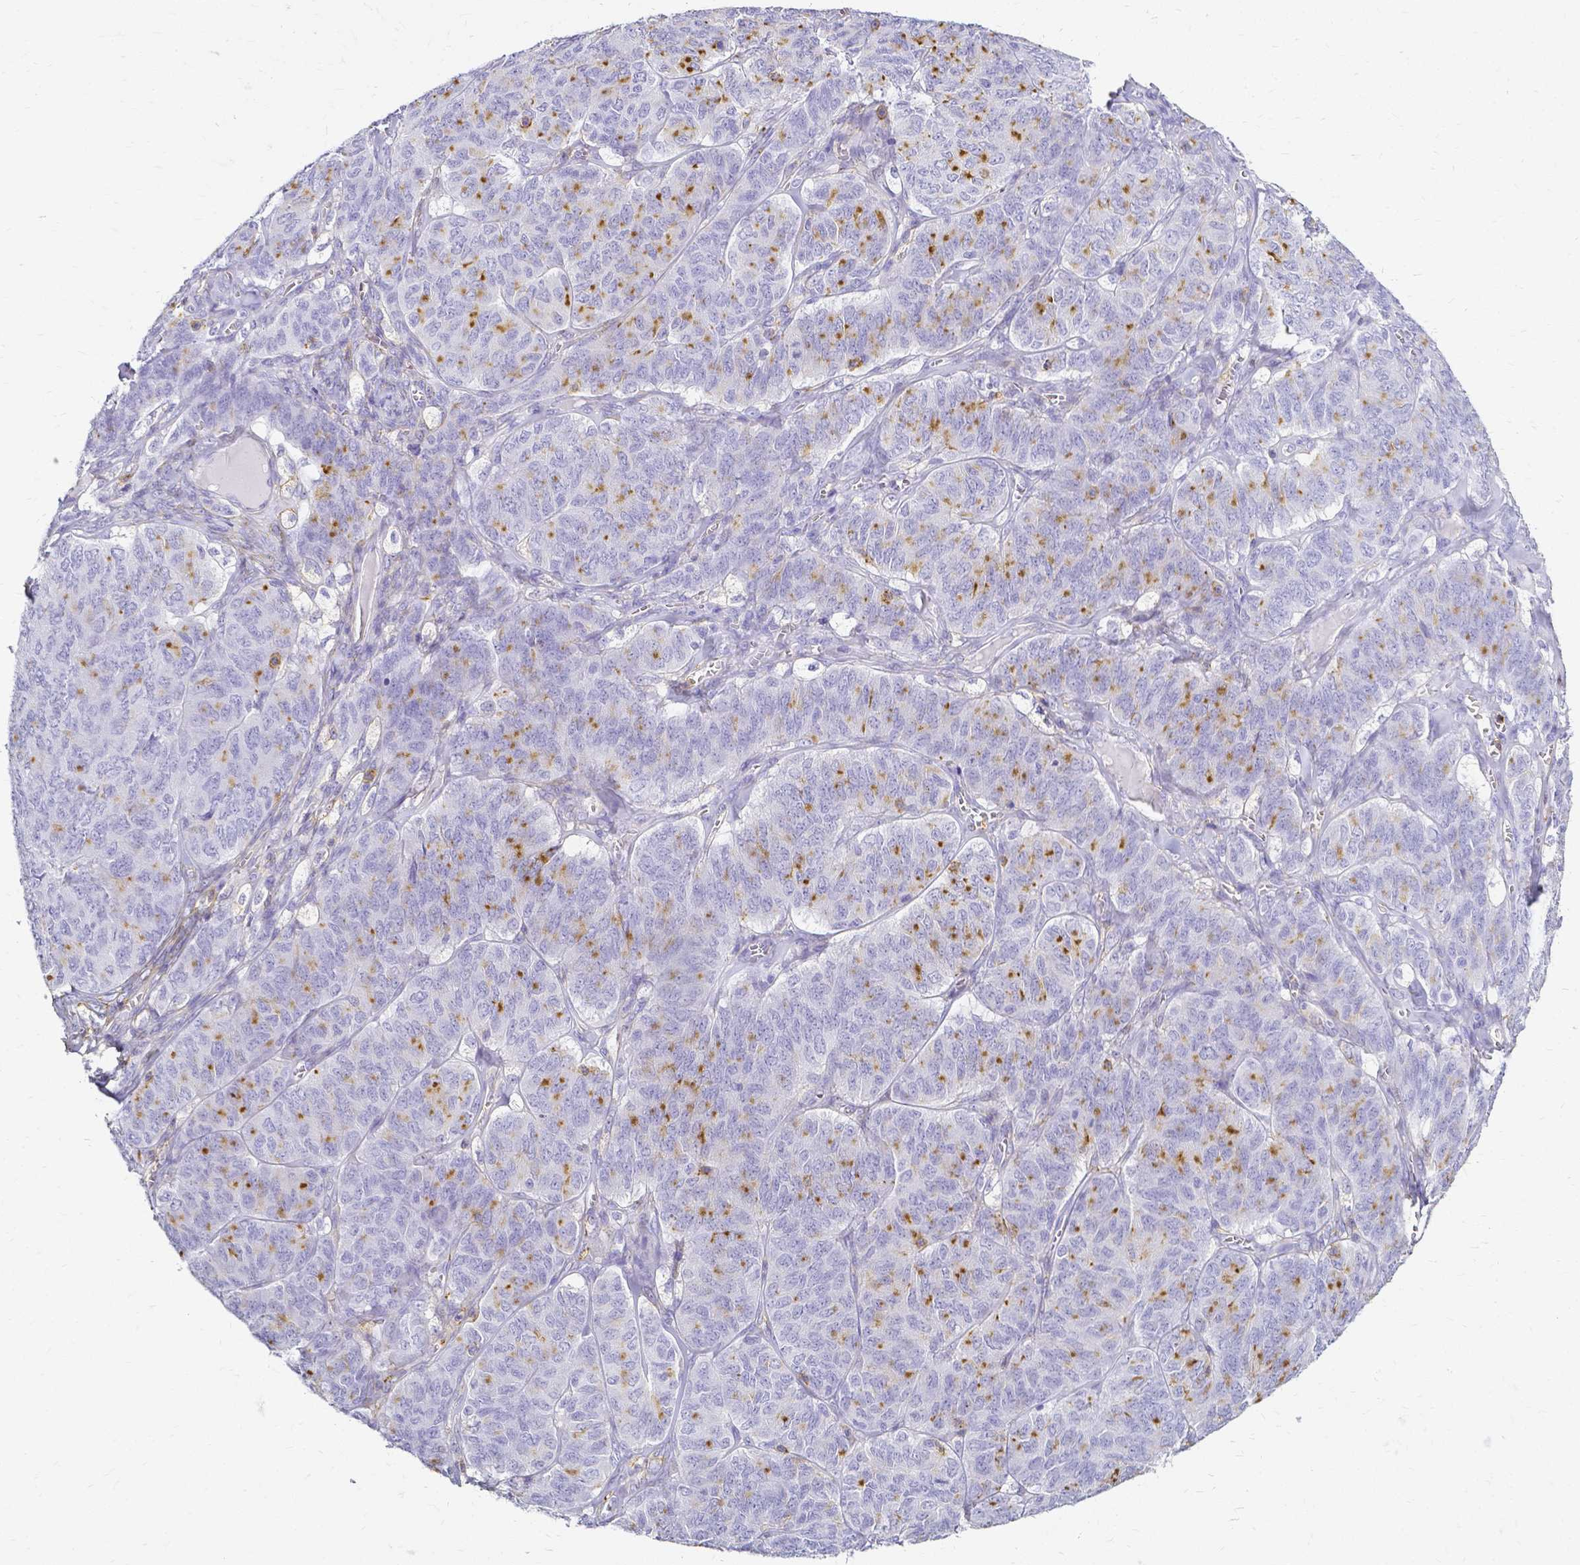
{"staining": {"intensity": "moderate", "quantity": "<25%", "location": "cytoplasmic/membranous"}, "tissue": "ovarian cancer", "cell_type": "Tumor cells", "image_type": "cancer", "snomed": [{"axis": "morphology", "description": "Carcinoma, endometroid"}, {"axis": "topography", "description": "Ovary"}], "caption": "Approximately <25% of tumor cells in ovarian cancer (endometroid carcinoma) exhibit moderate cytoplasmic/membranous protein expression as visualized by brown immunohistochemical staining.", "gene": "HSPA12A", "patient": {"sex": "female", "age": 80}}